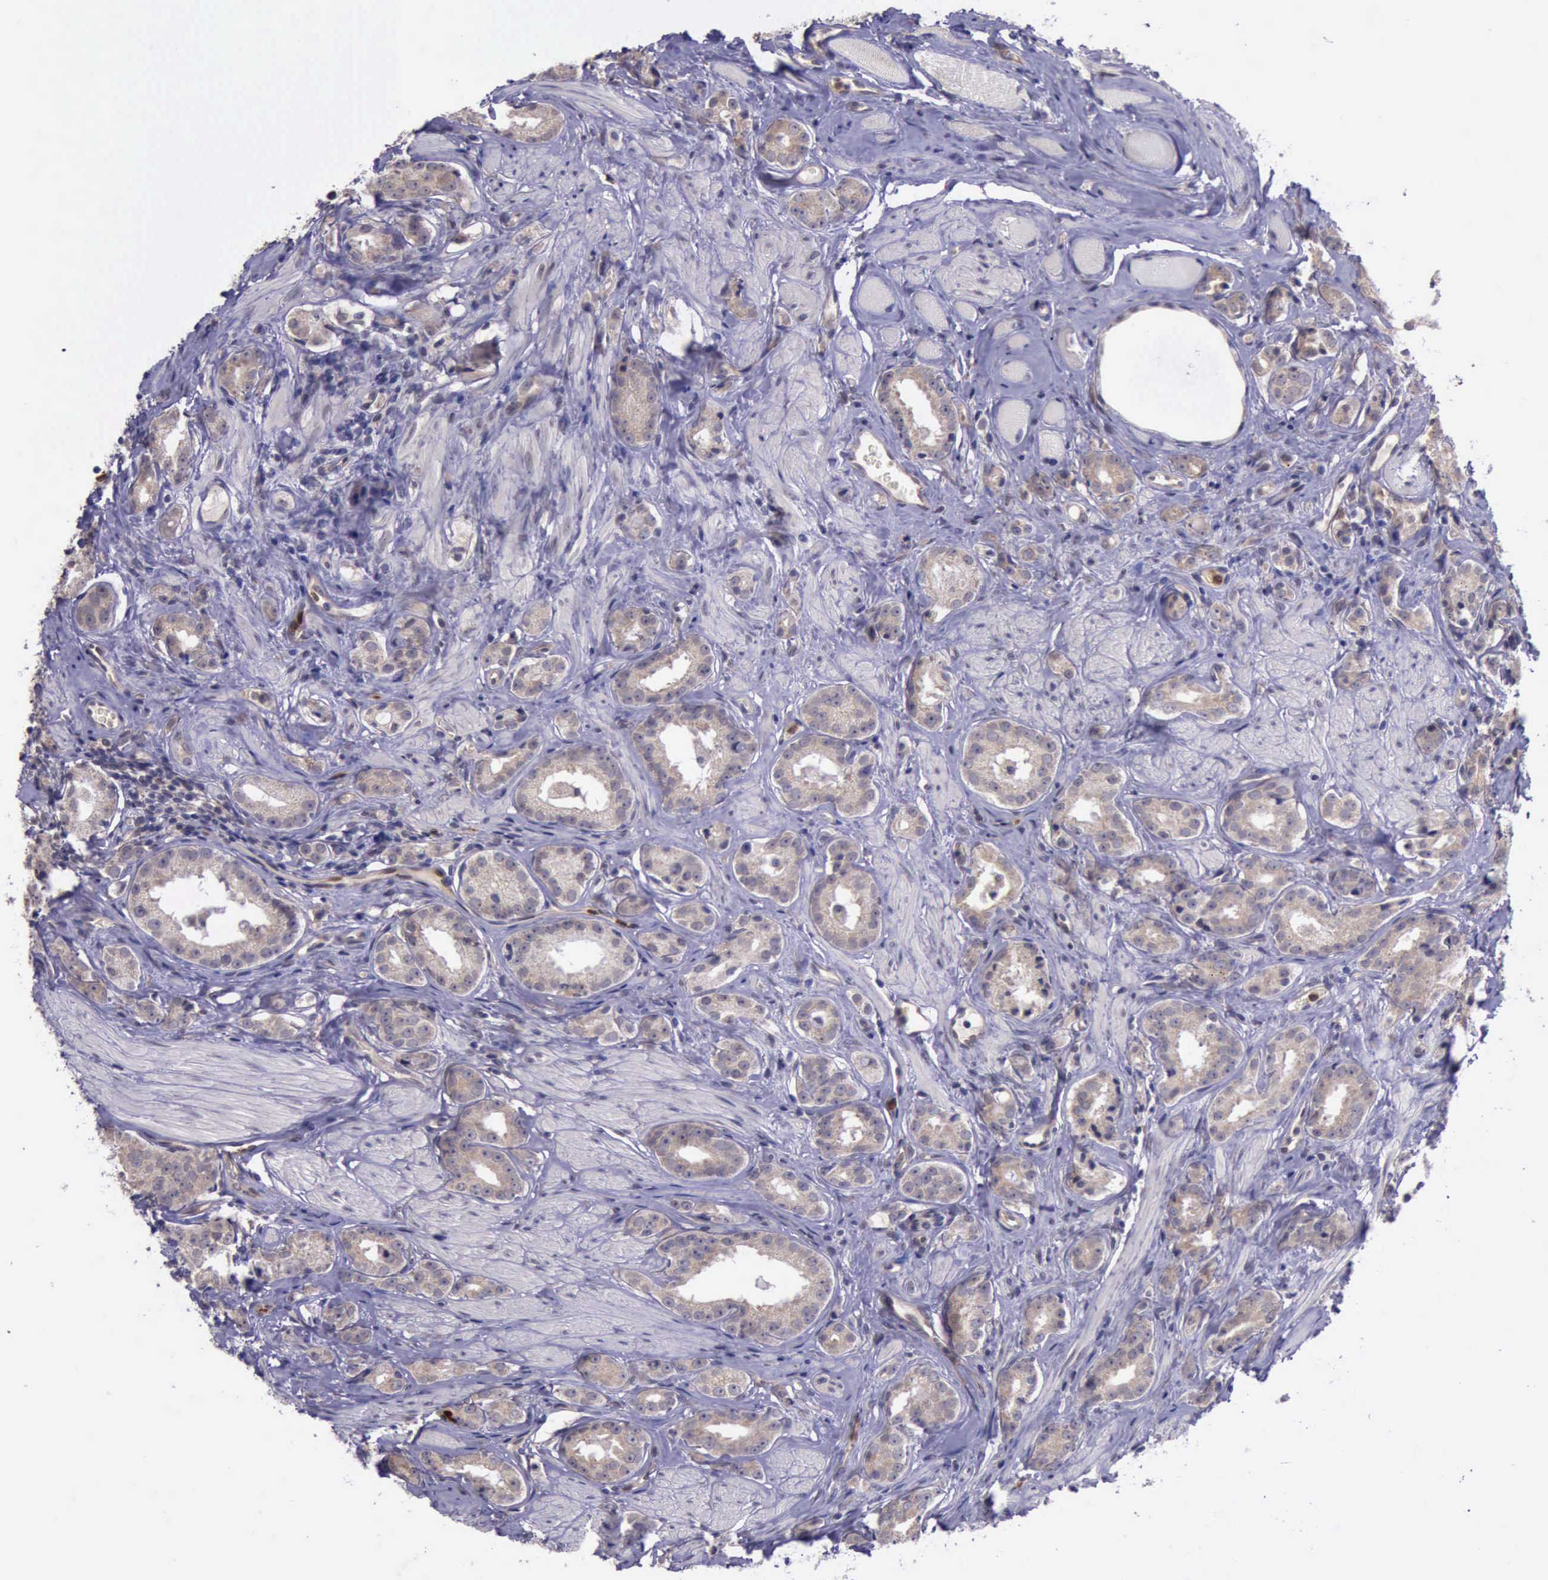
{"staining": {"intensity": "weak", "quantity": ">75%", "location": "cytoplasmic/membranous"}, "tissue": "prostate cancer", "cell_type": "Tumor cells", "image_type": "cancer", "snomed": [{"axis": "morphology", "description": "Adenocarcinoma, Medium grade"}, {"axis": "topography", "description": "Prostate"}], "caption": "Human prostate cancer (medium-grade adenocarcinoma) stained with a brown dye displays weak cytoplasmic/membranous positive expression in about >75% of tumor cells.", "gene": "PLEK2", "patient": {"sex": "male", "age": 53}}